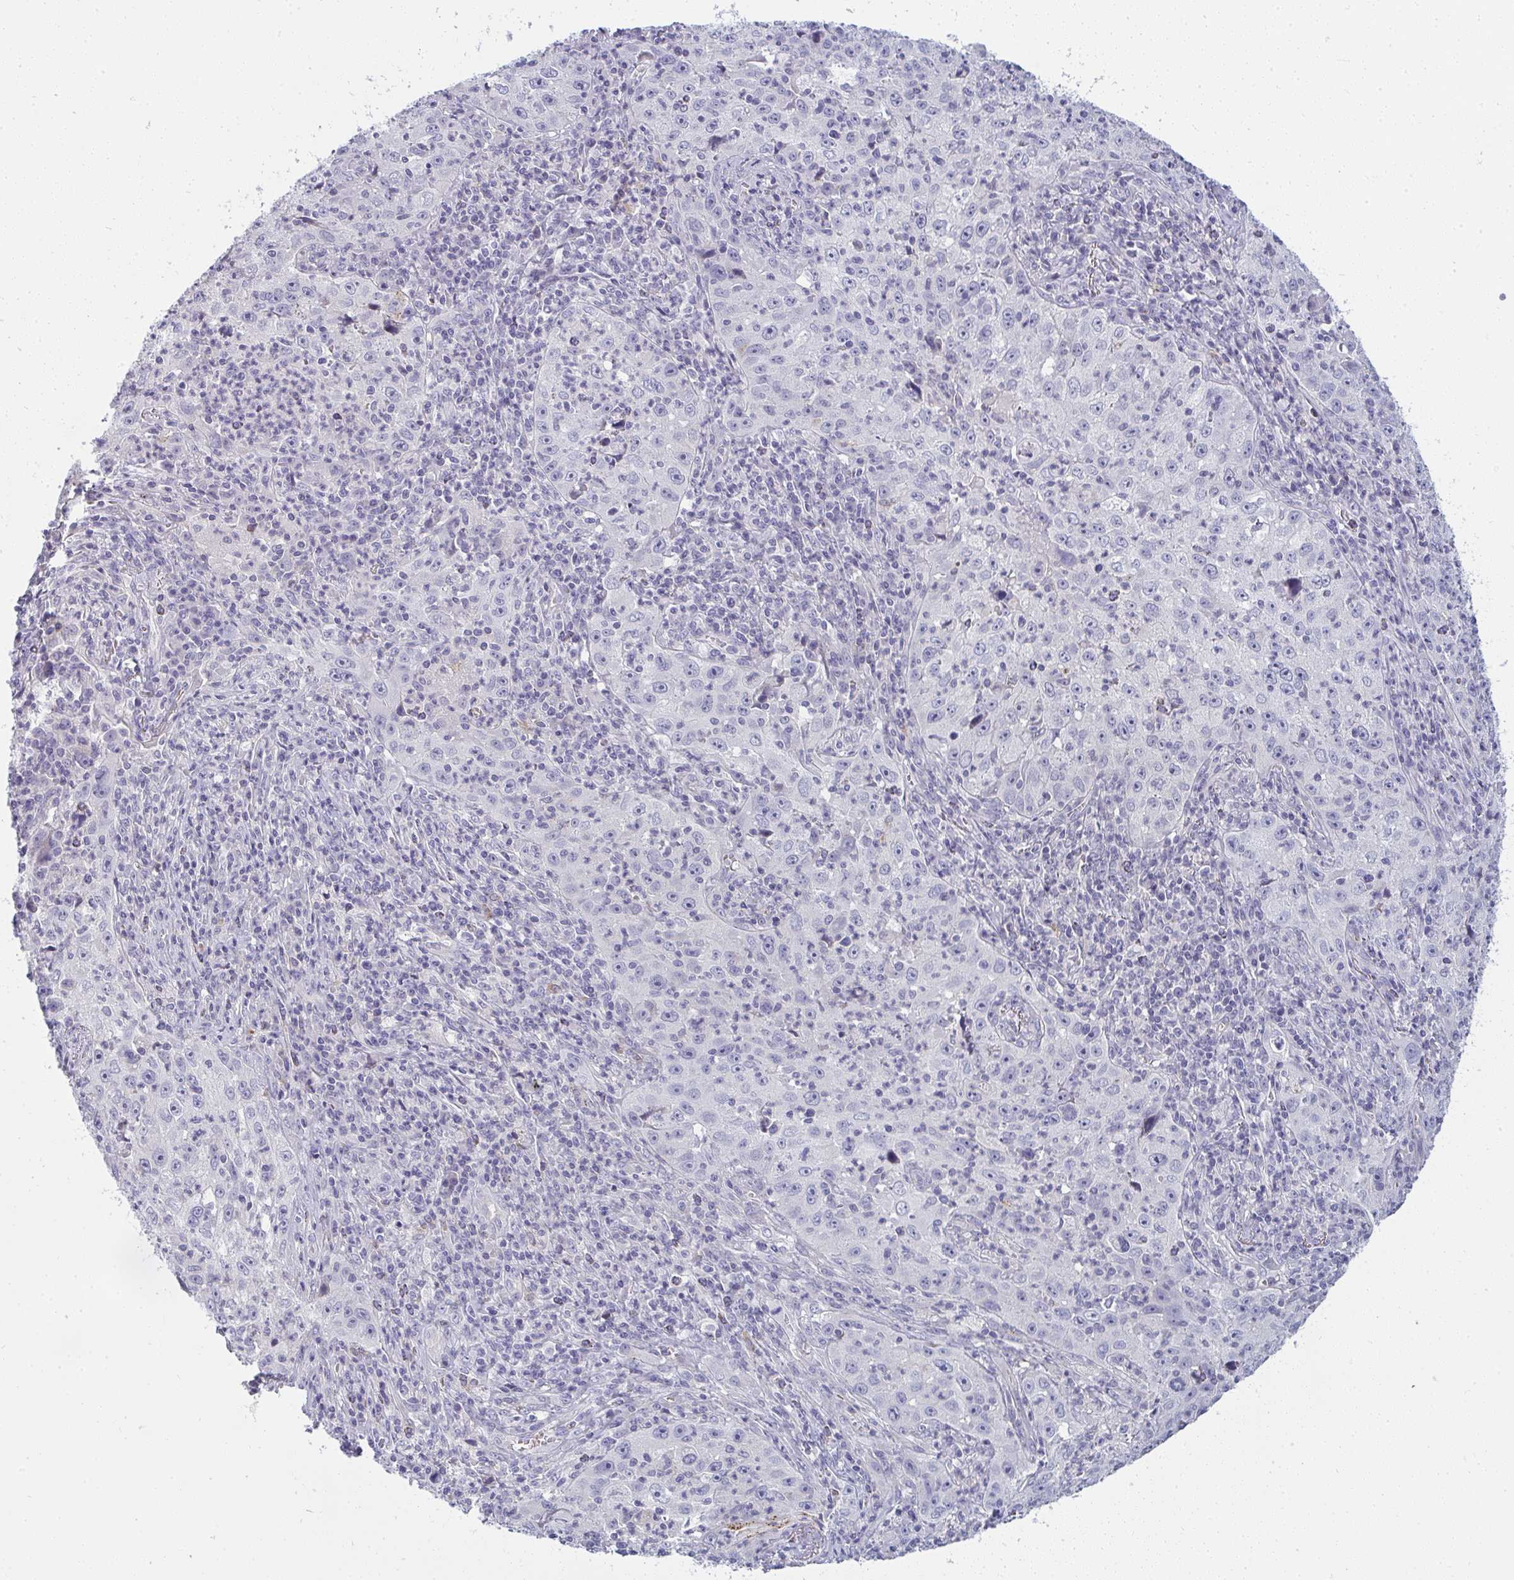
{"staining": {"intensity": "negative", "quantity": "none", "location": "none"}, "tissue": "lung cancer", "cell_type": "Tumor cells", "image_type": "cancer", "snomed": [{"axis": "morphology", "description": "Squamous cell carcinoma, NOS"}, {"axis": "topography", "description": "Lung"}], "caption": "Lung cancer was stained to show a protein in brown. There is no significant positivity in tumor cells.", "gene": "SHB", "patient": {"sex": "male", "age": 71}}